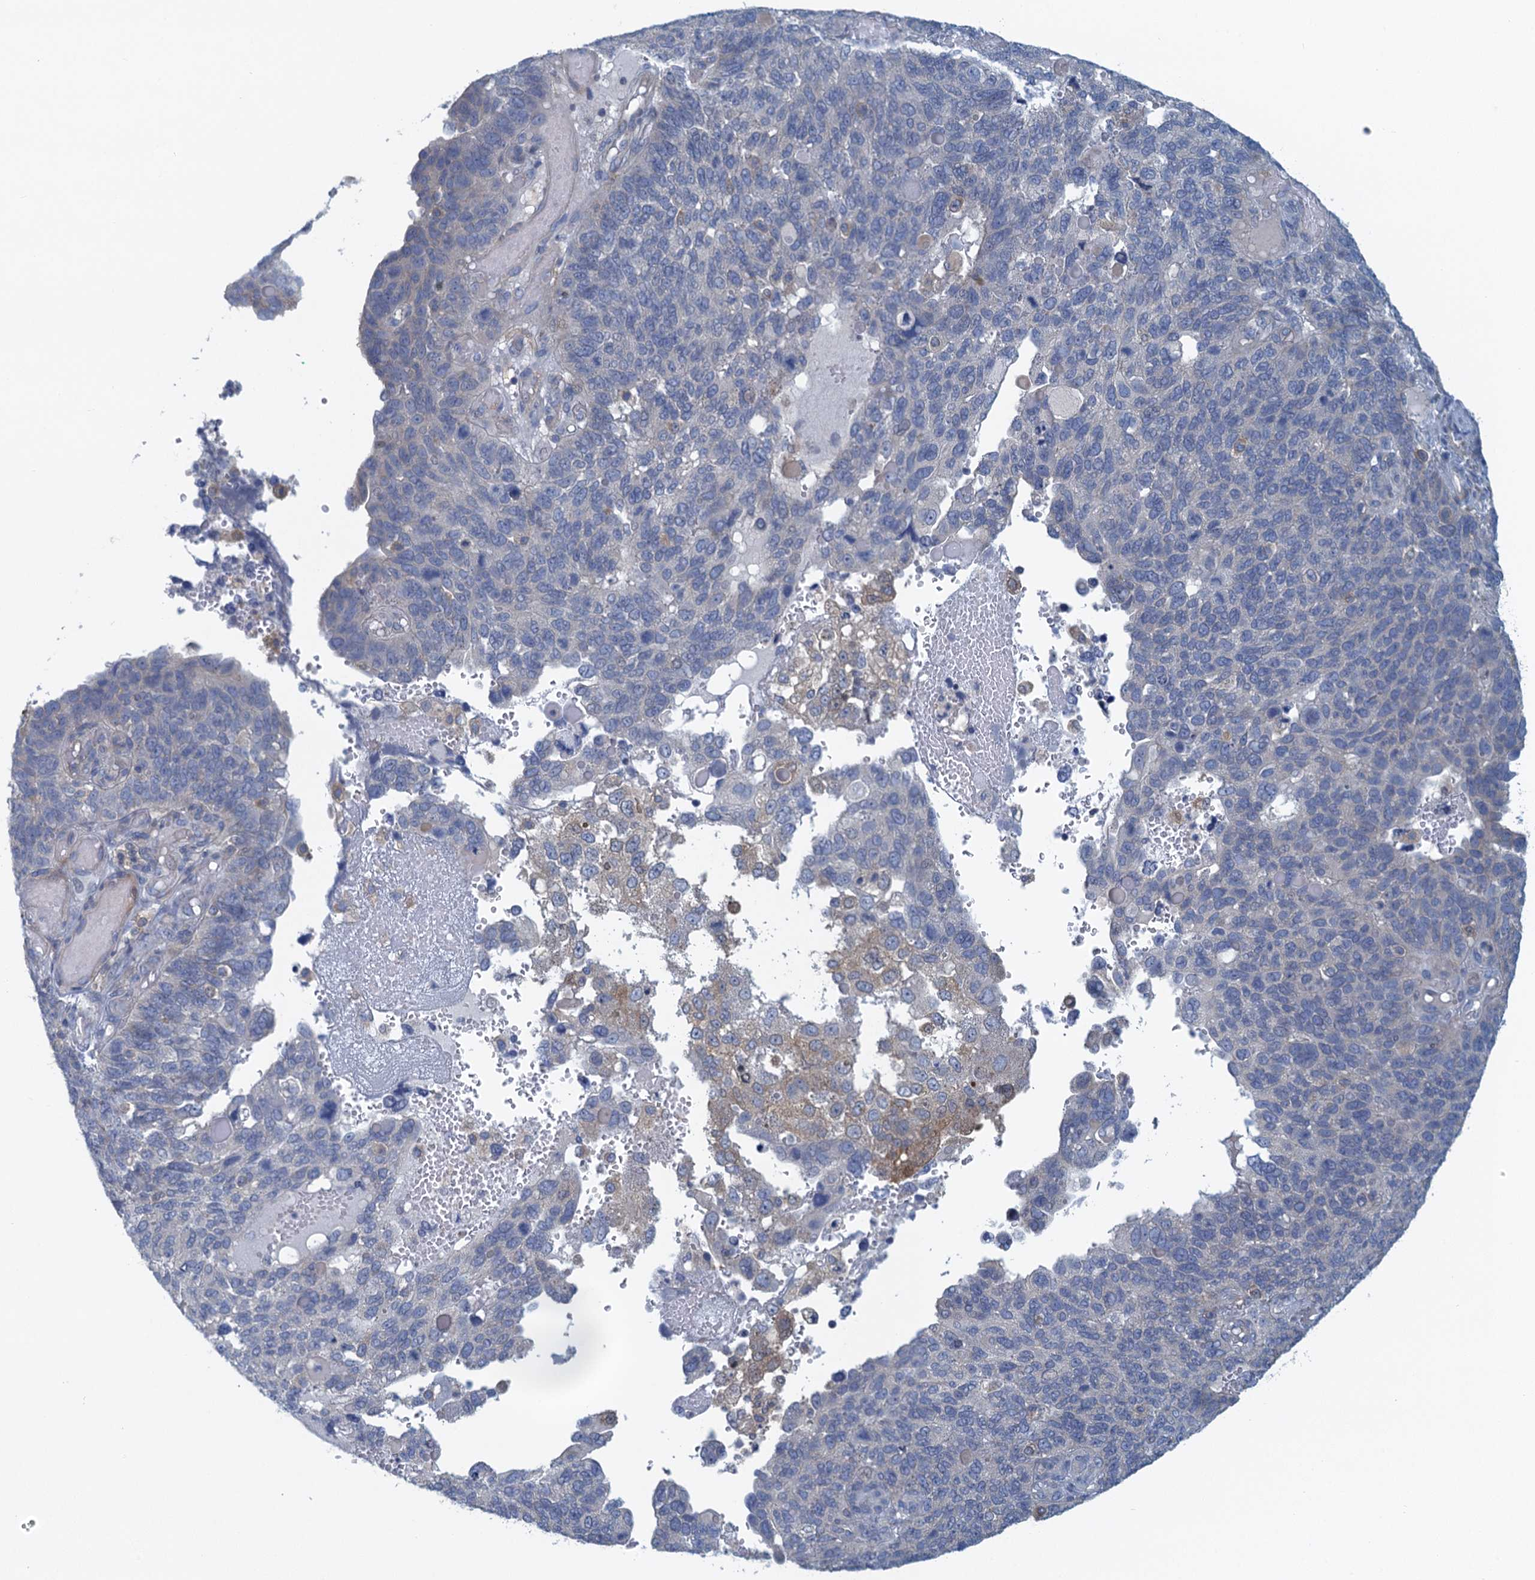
{"staining": {"intensity": "negative", "quantity": "none", "location": "none"}, "tissue": "endometrial cancer", "cell_type": "Tumor cells", "image_type": "cancer", "snomed": [{"axis": "morphology", "description": "Adenocarcinoma, NOS"}, {"axis": "topography", "description": "Endometrium"}], "caption": "DAB (3,3'-diaminobenzidine) immunohistochemical staining of endometrial adenocarcinoma reveals no significant positivity in tumor cells.", "gene": "NCKAP1L", "patient": {"sex": "female", "age": 66}}